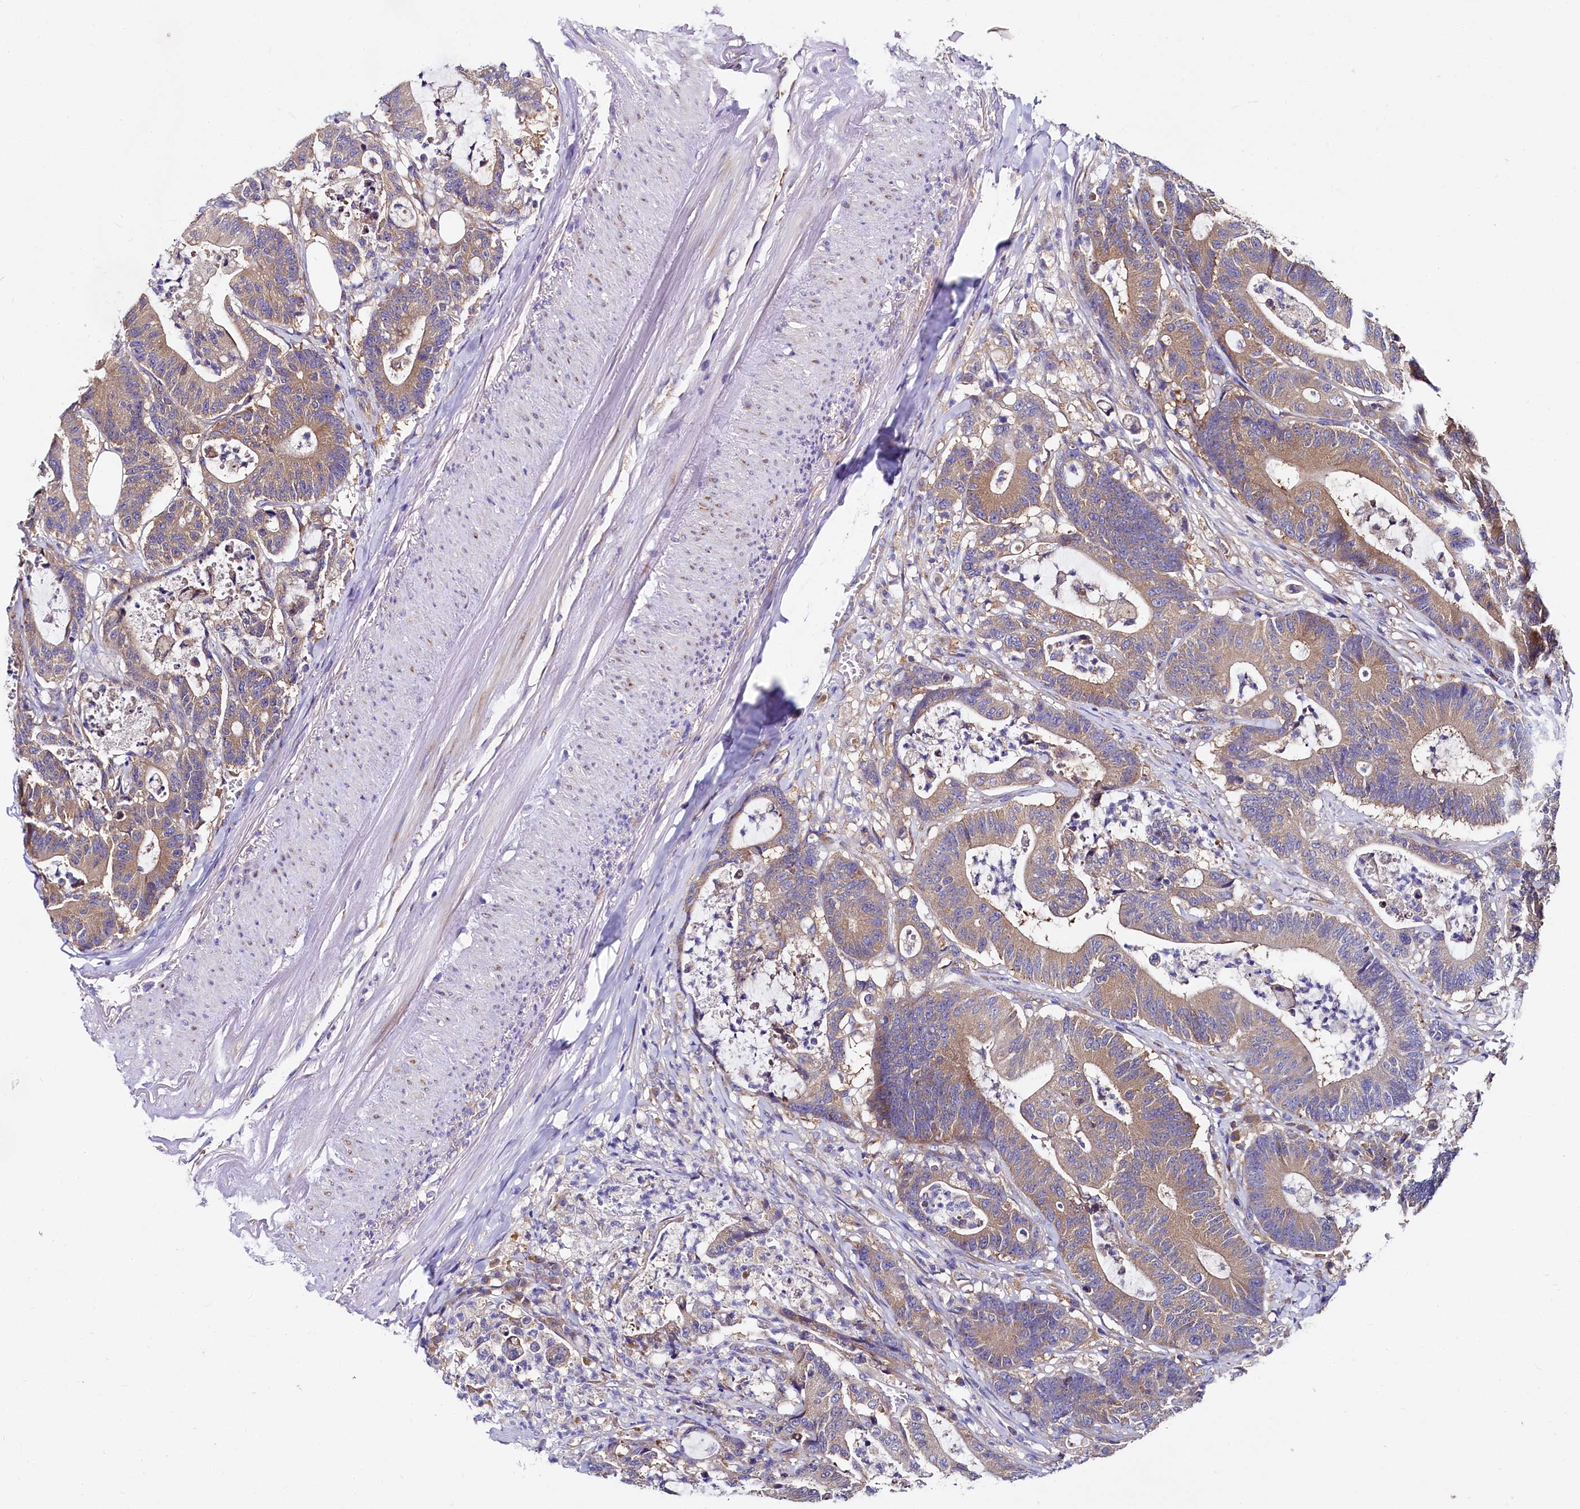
{"staining": {"intensity": "moderate", "quantity": ">75%", "location": "cytoplasmic/membranous"}, "tissue": "colorectal cancer", "cell_type": "Tumor cells", "image_type": "cancer", "snomed": [{"axis": "morphology", "description": "Adenocarcinoma, NOS"}, {"axis": "topography", "description": "Colon"}], "caption": "Immunohistochemical staining of colorectal cancer (adenocarcinoma) exhibits moderate cytoplasmic/membranous protein staining in approximately >75% of tumor cells.", "gene": "QARS1", "patient": {"sex": "female", "age": 84}}